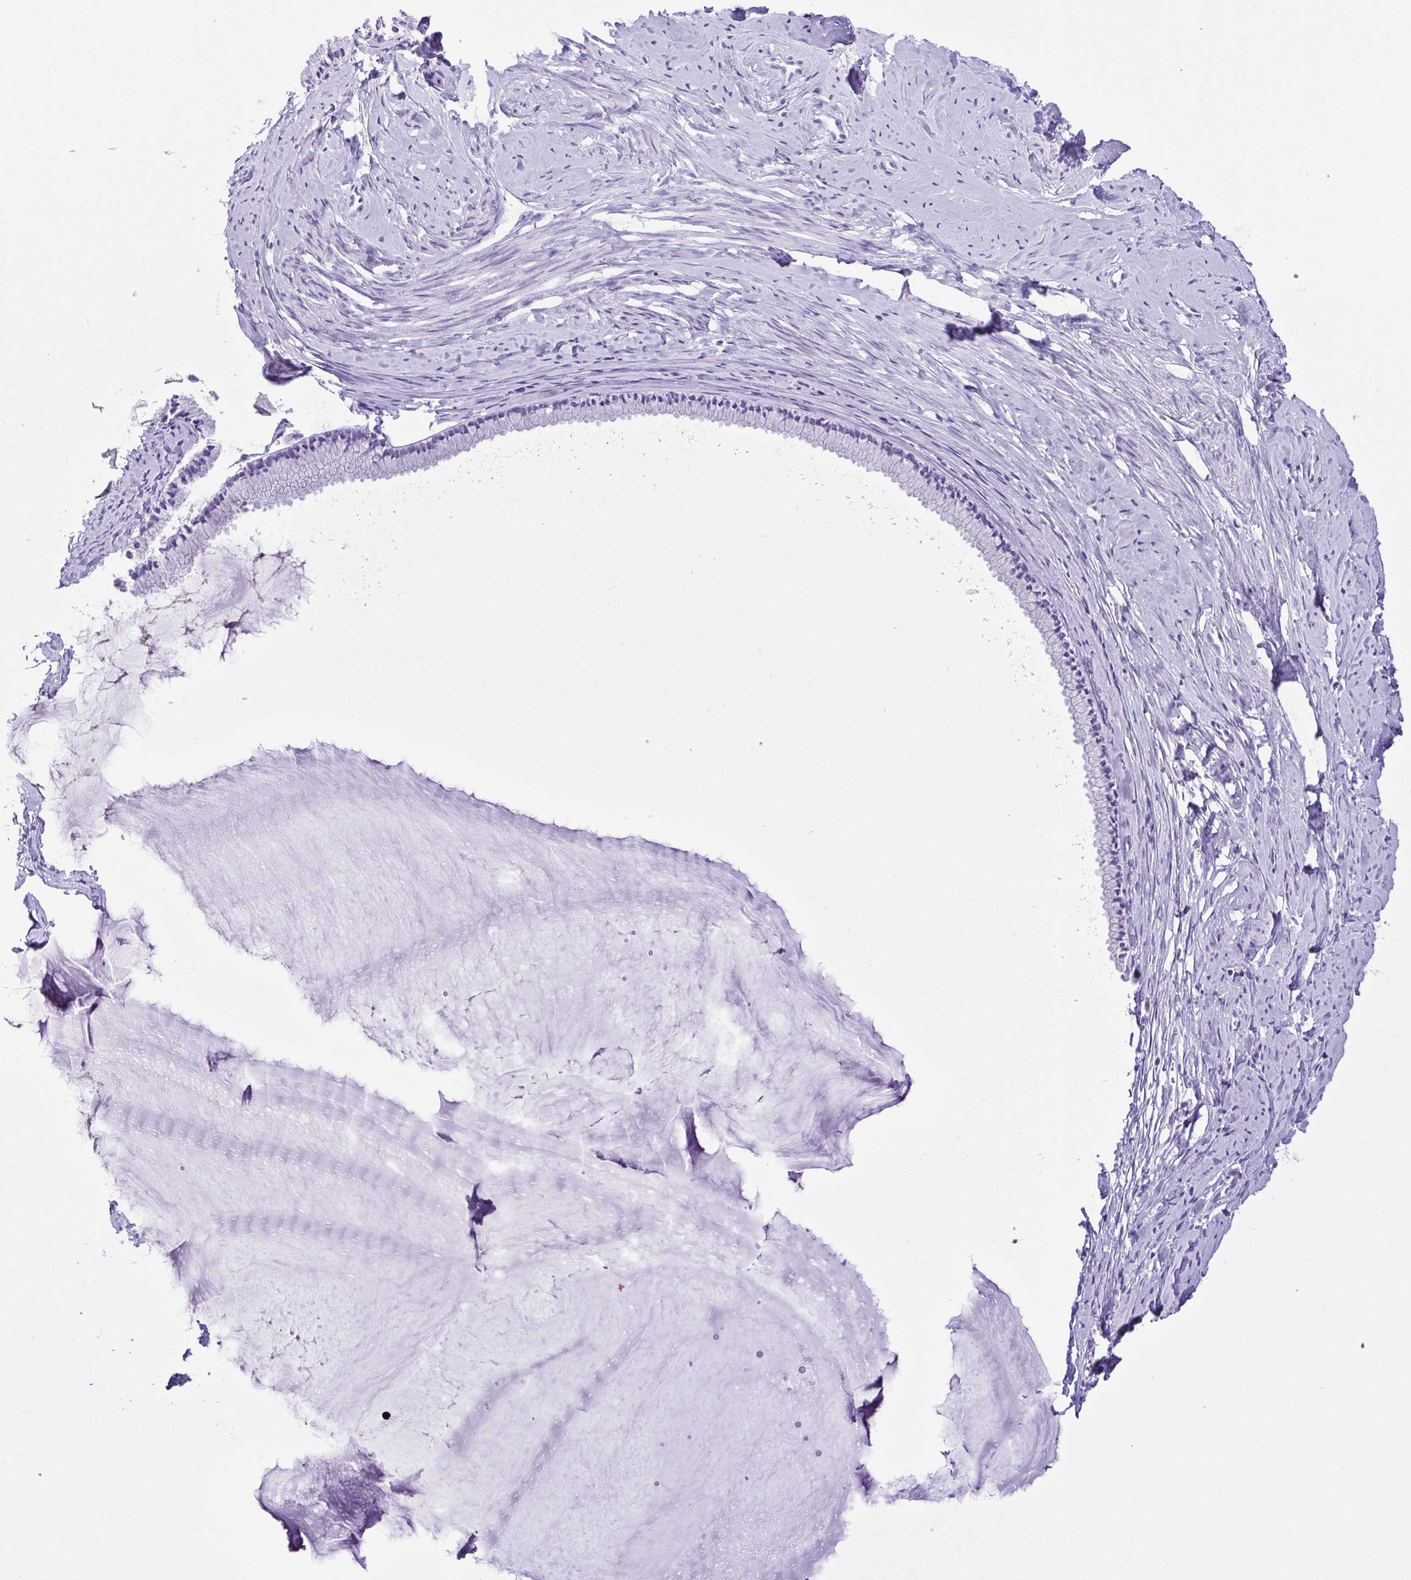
{"staining": {"intensity": "negative", "quantity": "none", "location": "none"}, "tissue": "cervix", "cell_type": "Glandular cells", "image_type": "normal", "snomed": [{"axis": "morphology", "description": "Normal tissue, NOS"}, {"axis": "topography", "description": "Cervix"}], "caption": "An IHC histopathology image of benign cervix is shown. There is no staining in glandular cells of cervix. (DAB (3,3'-diaminobenzidine) immunohistochemistry (IHC) with hematoxylin counter stain).", "gene": "PAK3", "patient": {"sex": "female", "age": 40}}